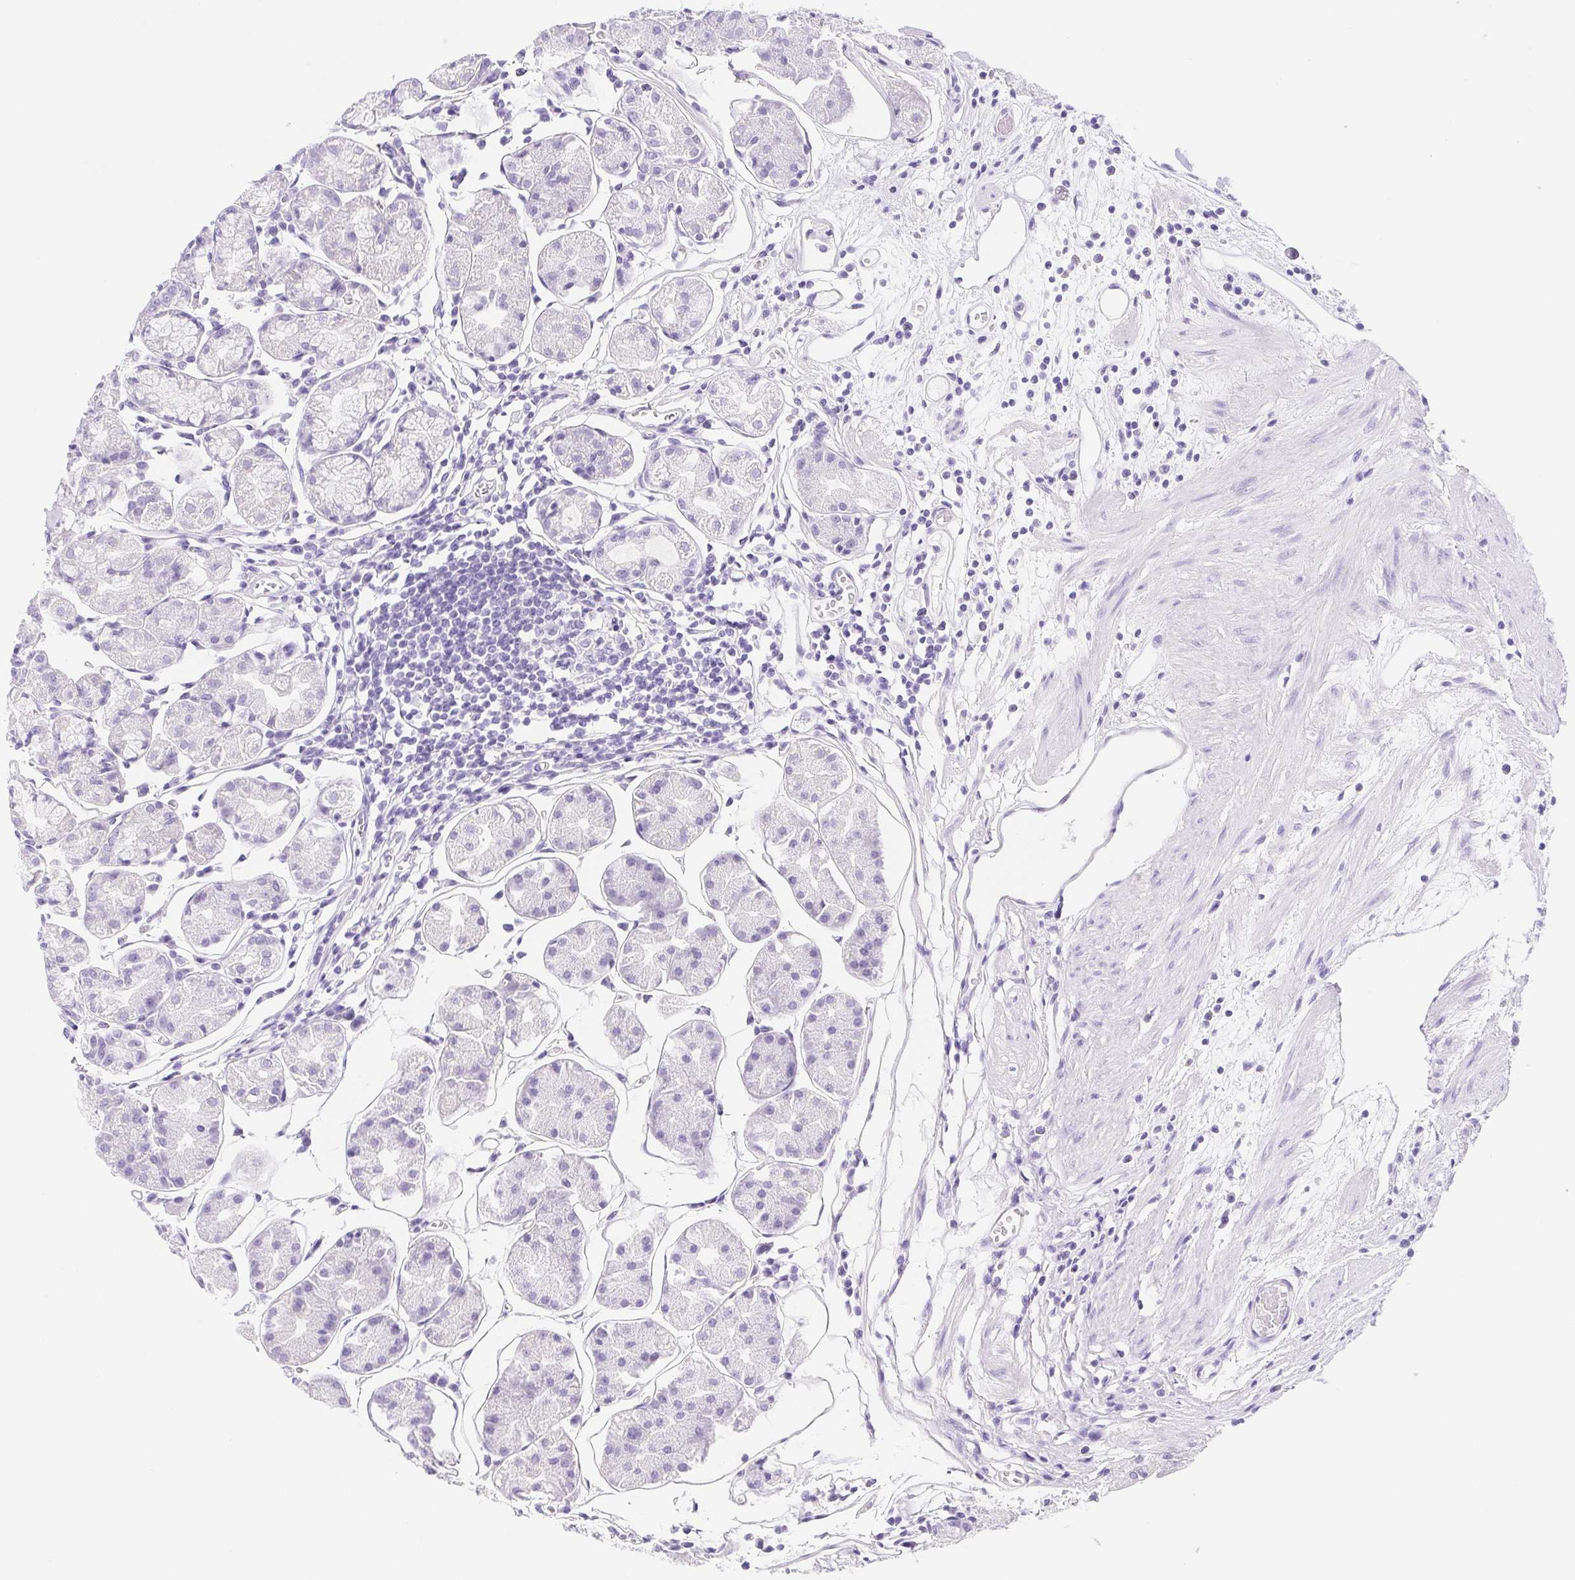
{"staining": {"intensity": "negative", "quantity": "none", "location": "none"}, "tissue": "stomach", "cell_type": "Glandular cells", "image_type": "normal", "snomed": [{"axis": "morphology", "description": "Normal tissue, NOS"}, {"axis": "topography", "description": "Stomach"}], "caption": "DAB immunohistochemical staining of unremarkable stomach displays no significant positivity in glandular cells. (Immunohistochemistry (ihc), brightfield microscopy, high magnification).", "gene": "DYNC2LI1", "patient": {"sex": "male", "age": 55}}